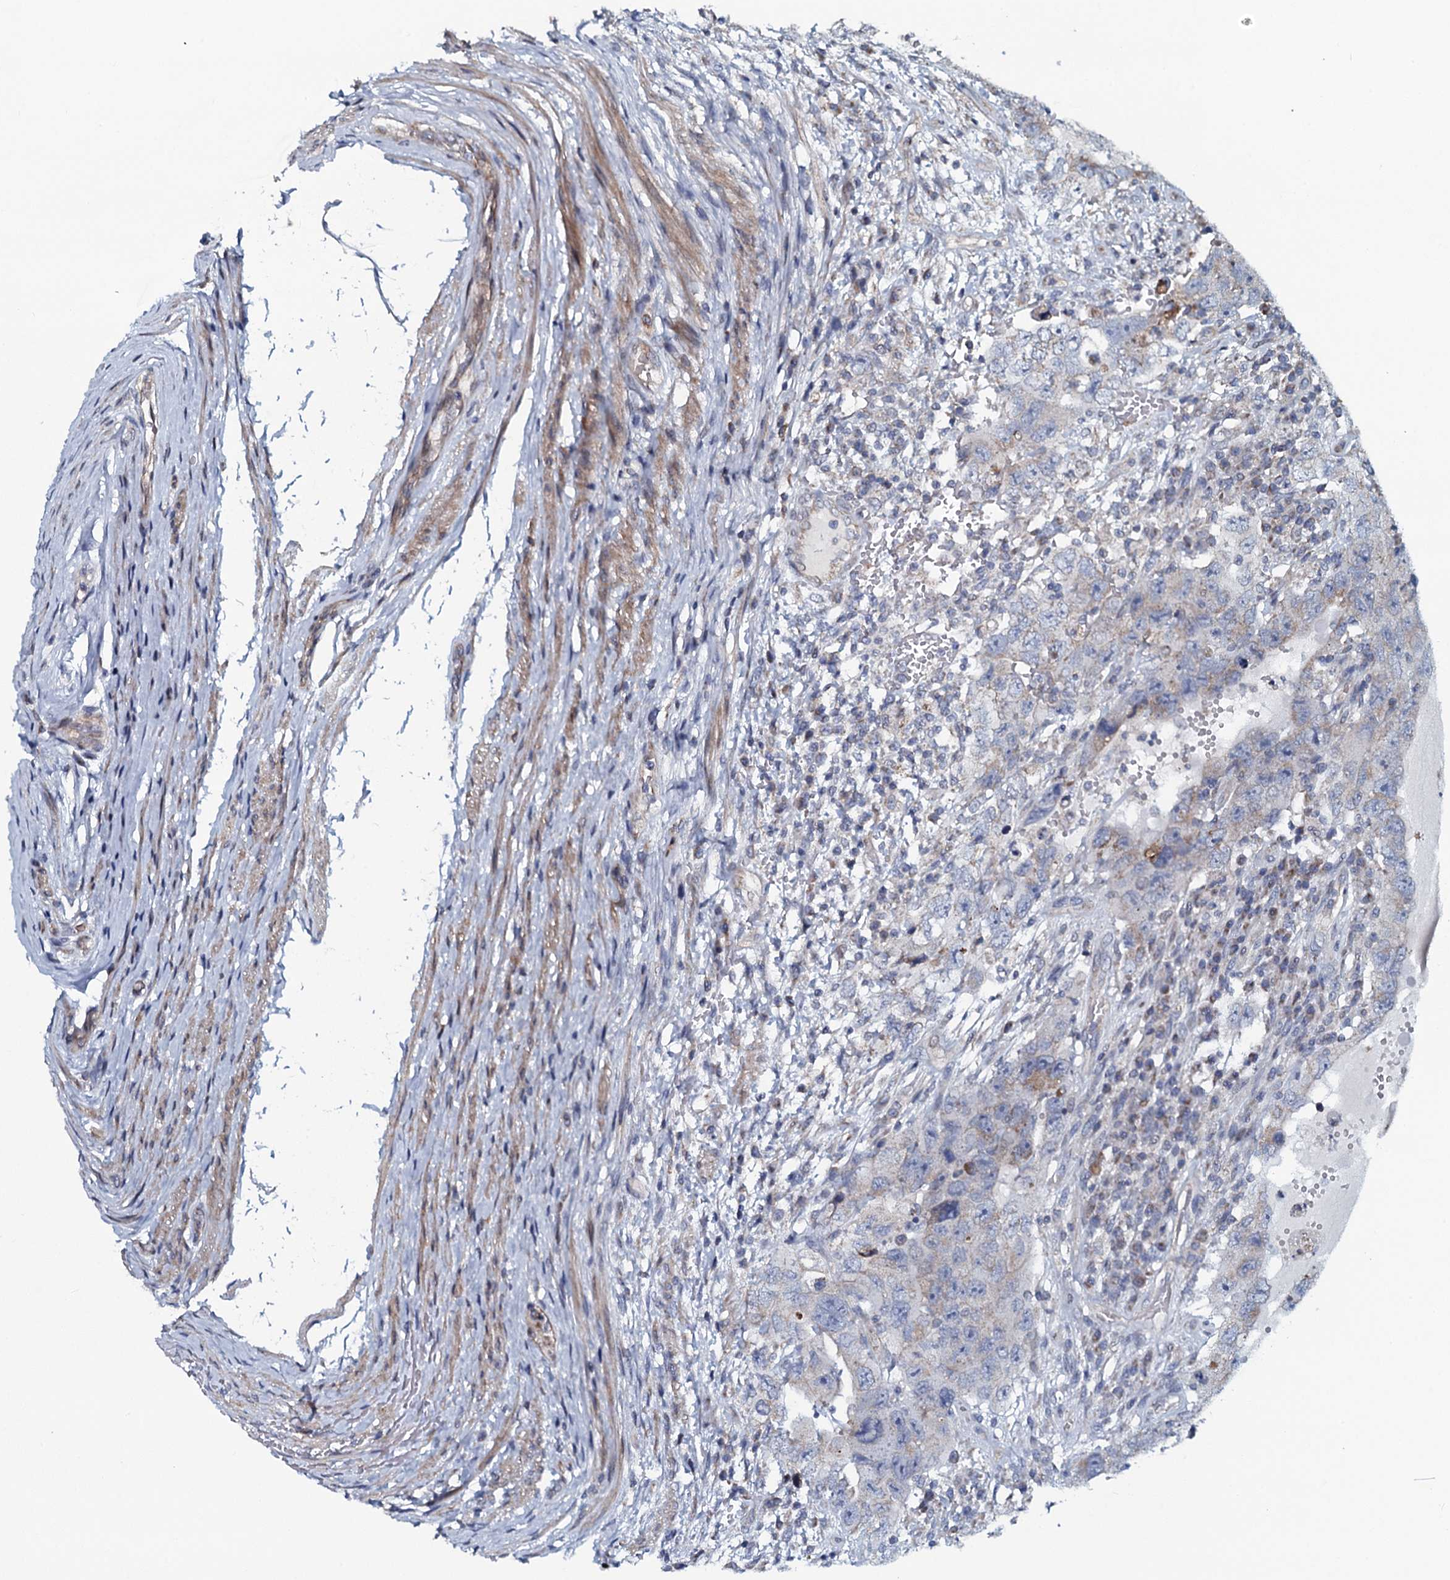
{"staining": {"intensity": "negative", "quantity": "none", "location": "none"}, "tissue": "testis cancer", "cell_type": "Tumor cells", "image_type": "cancer", "snomed": [{"axis": "morphology", "description": "Carcinoma, Embryonal, NOS"}, {"axis": "topography", "description": "Testis"}], "caption": "A high-resolution micrograph shows immunohistochemistry staining of testis cancer, which demonstrates no significant positivity in tumor cells.", "gene": "KCTD4", "patient": {"sex": "male", "age": 26}}